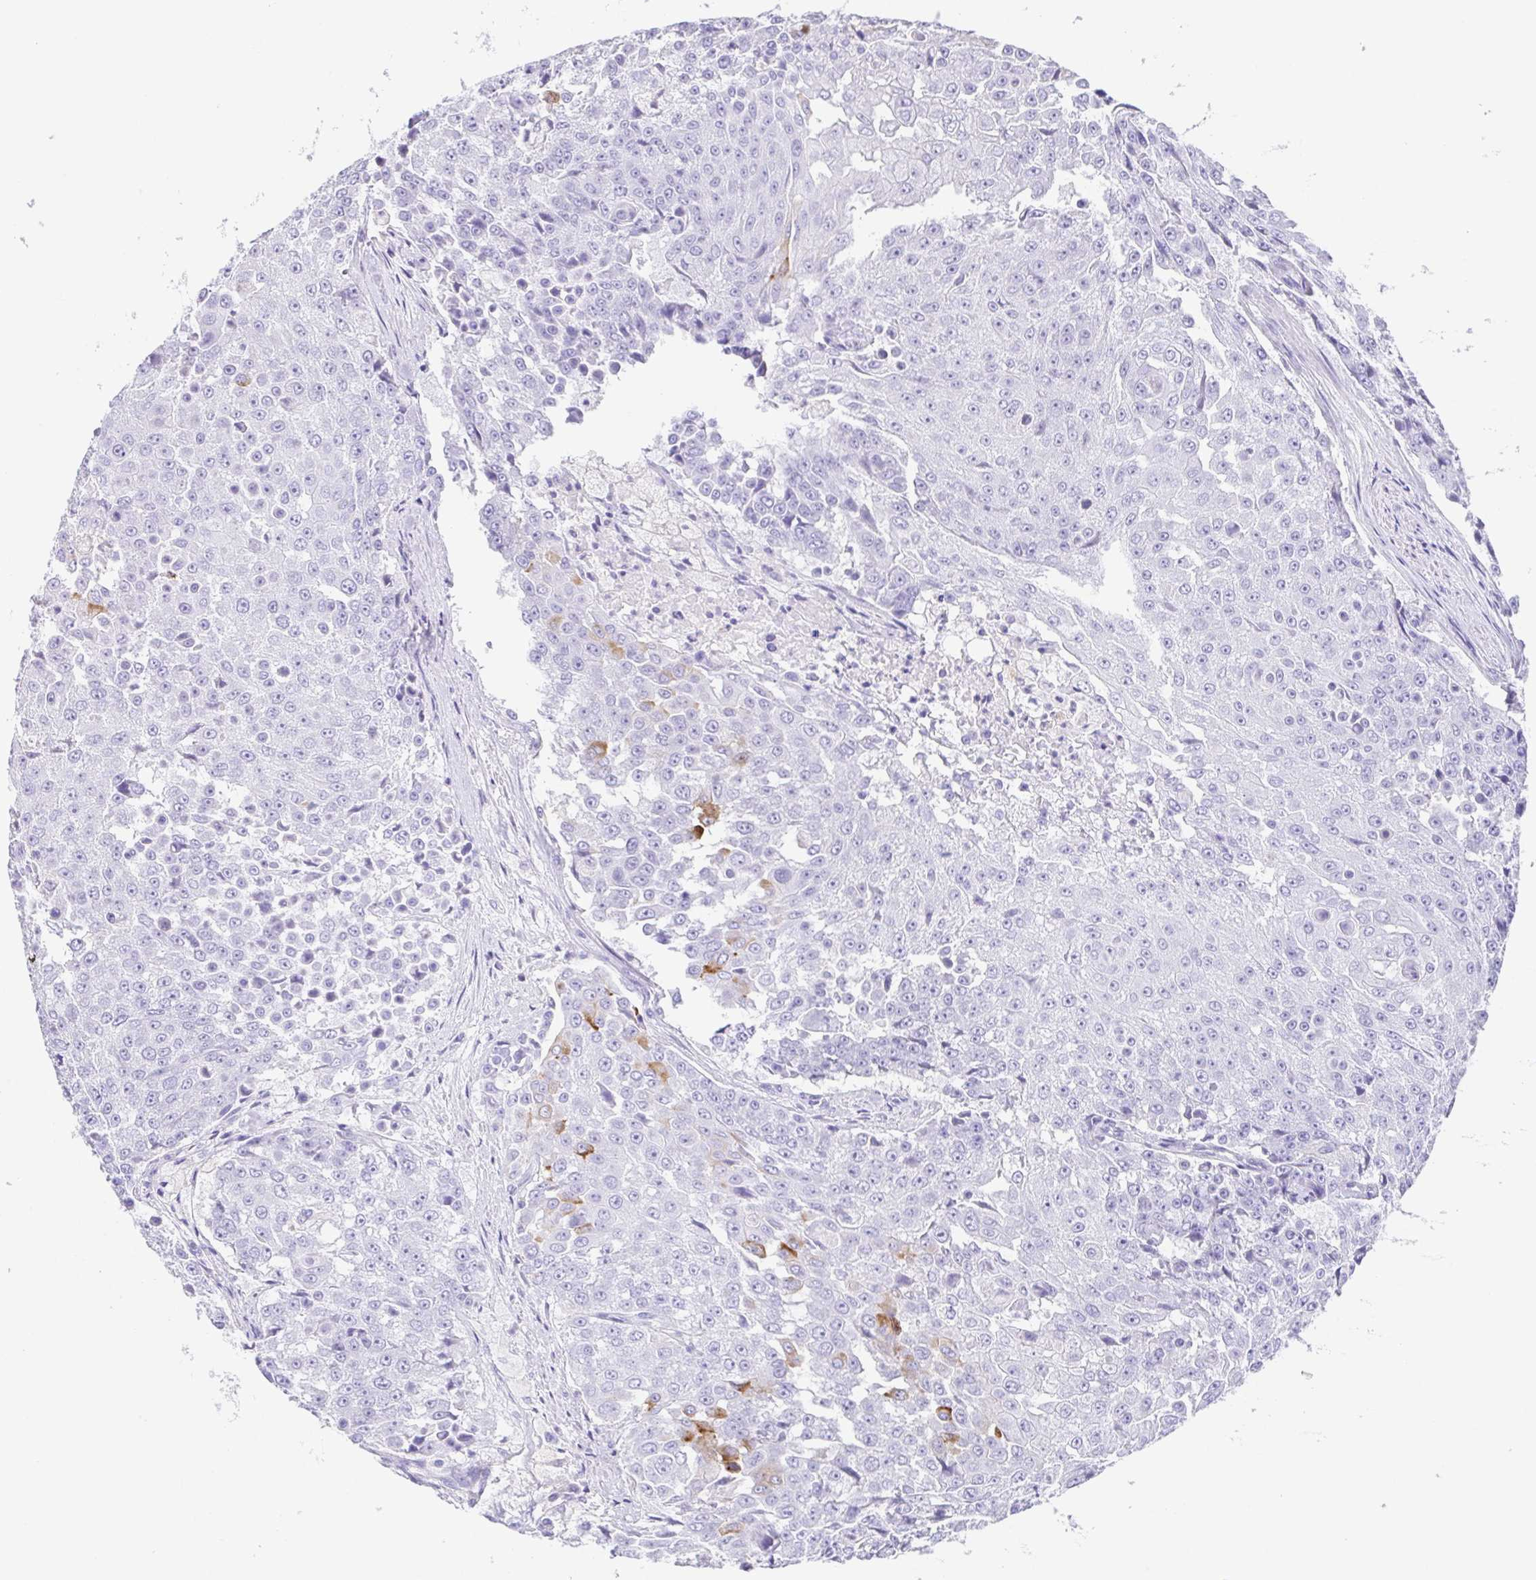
{"staining": {"intensity": "moderate", "quantity": "<25%", "location": "cytoplasmic/membranous"}, "tissue": "urothelial cancer", "cell_type": "Tumor cells", "image_type": "cancer", "snomed": [{"axis": "morphology", "description": "Urothelial carcinoma, High grade"}, {"axis": "topography", "description": "Urinary bladder"}], "caption": "Protein positivity by IHC exhibits moderate cytoplasmic/membranous staining in approximately <25% of tumor cells in high-grade urothelial carcinoma.", "gene": "ARPP21", "patient": {"sex": "female", "age": 63}}